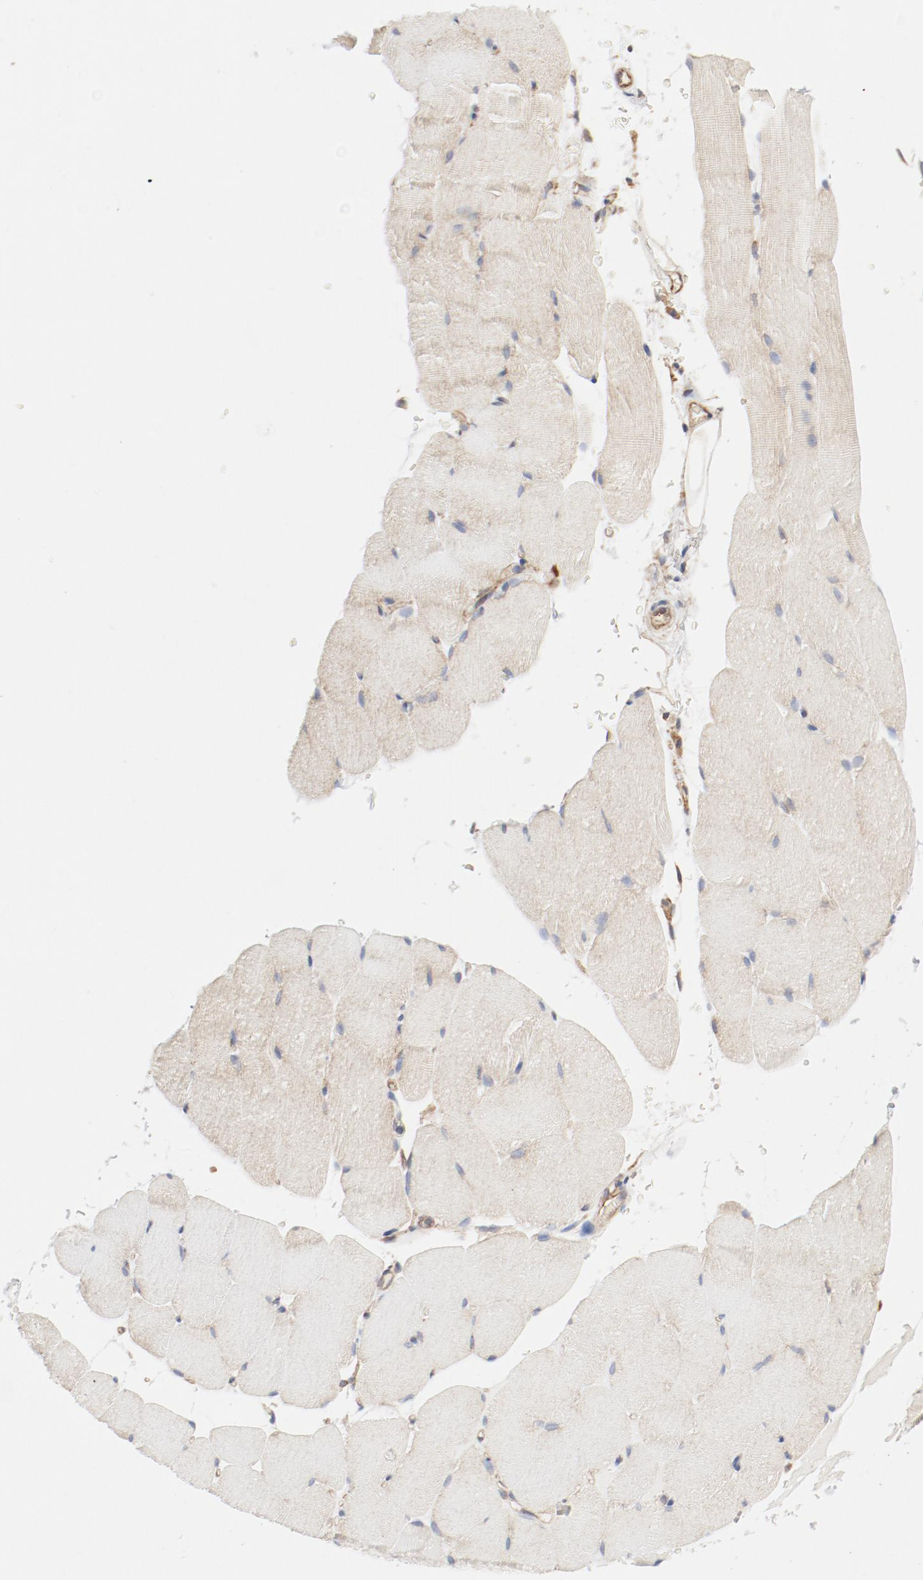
{"staining": {"intensity": "weak", "quantity": ">75%", "location": "cytoplasmic/membranous"}, "tissue": "skeletal muscle", "cell_type": "Myocytes", "image_type": "normal", "snomed": [{"axis": "morphology", "description": "Normal tissue, NOS"}, {"axis": "topography", "description": "Skeletal muscle"}], "caption": "Immunohistochemistry (IHC) (DAB (3,3'-diaminobenzidine)) staining of unremarkable human skeletal muscle reveals weak cytoplasmic/membranous protein expression in about >75% of myocytes. The protein of interest is stained brown, and the nuclei are stained in blue (DAB IHC with brightfield microscopy, high magnification).", "gene": "RPS6", "patient": {"sex": "female", "age": 37}}